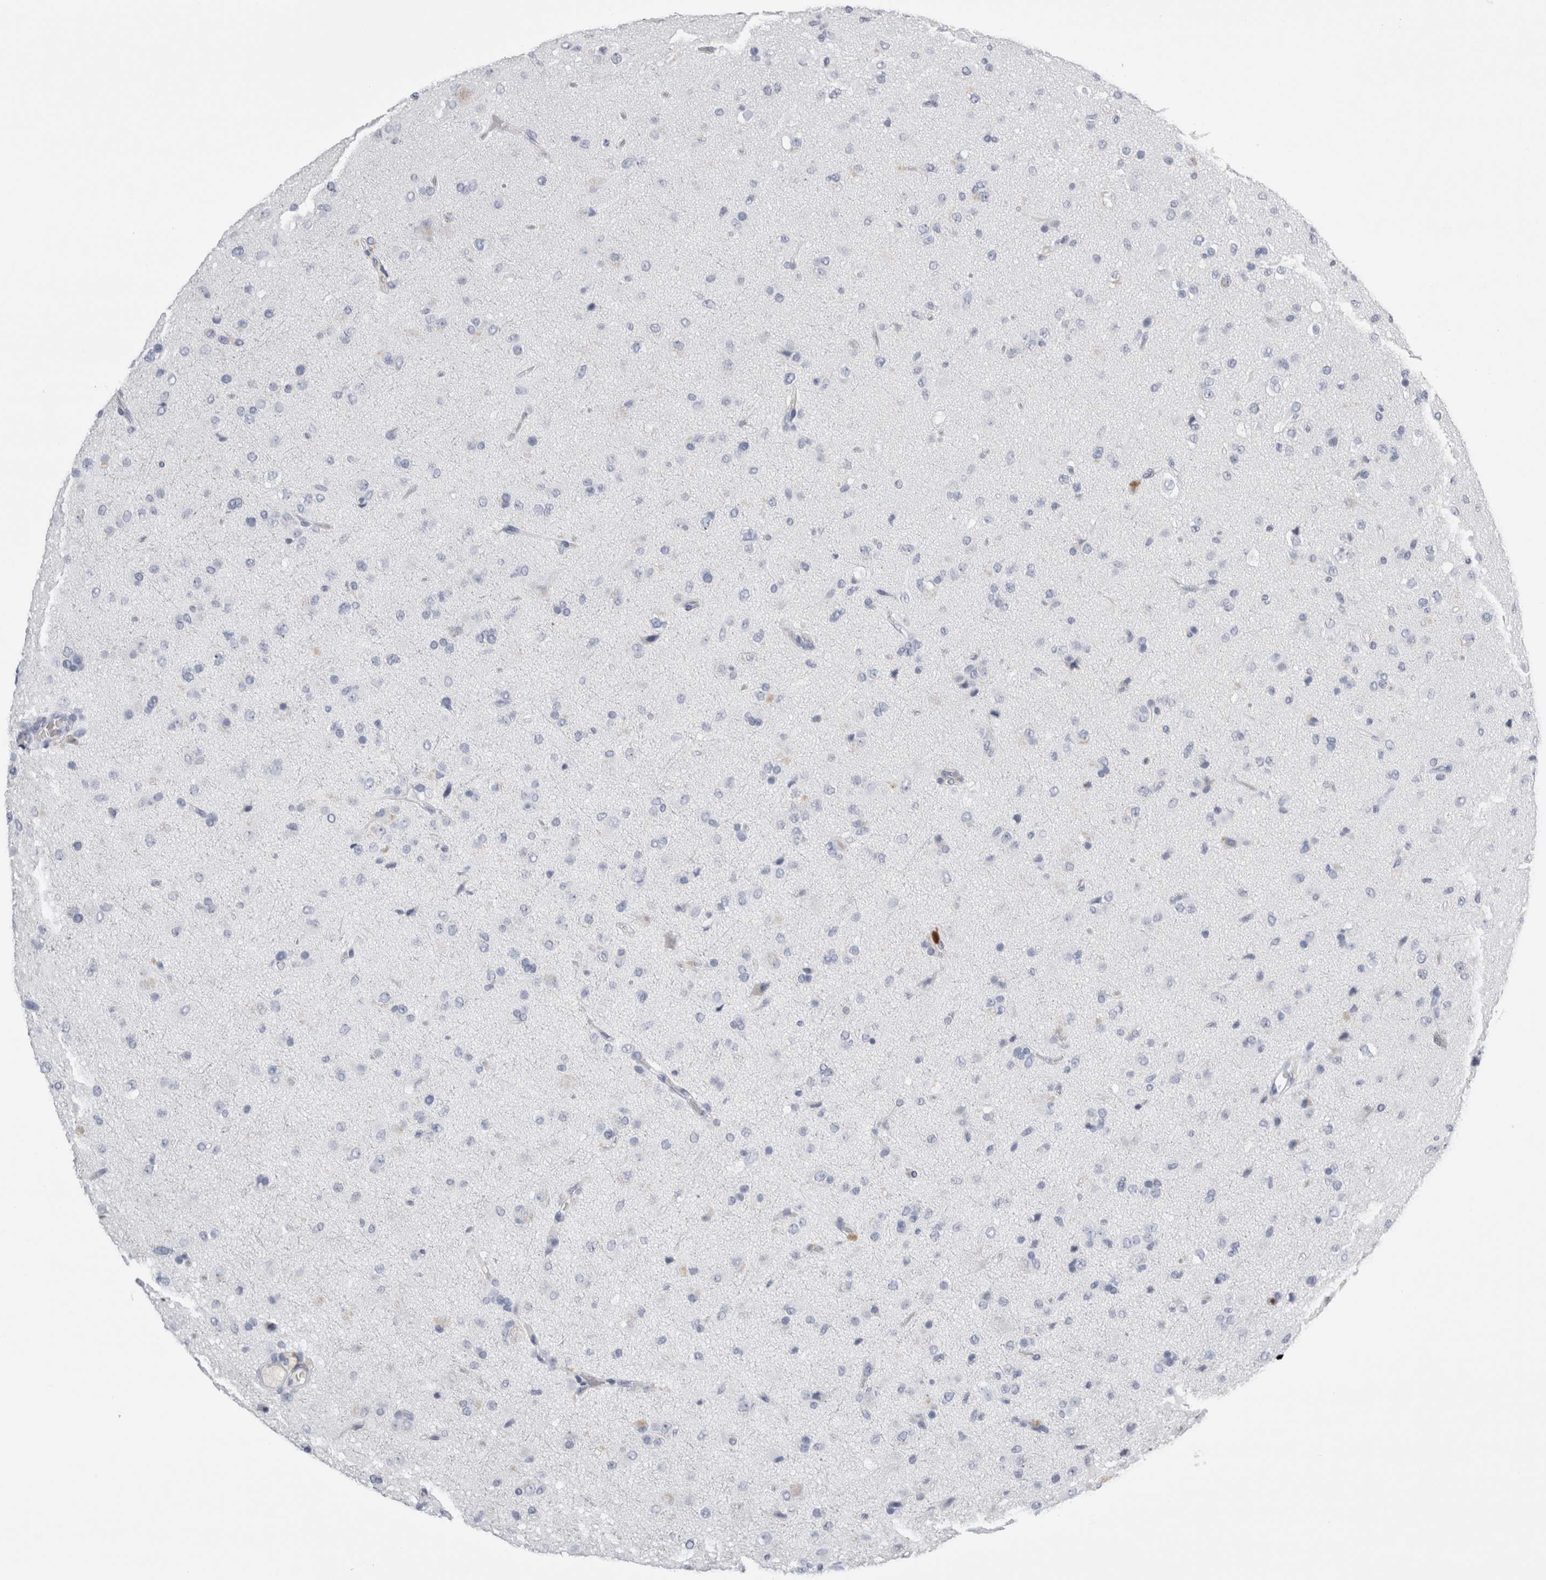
{"staining": {"intensity": "negative", "quantity": "none", "location": "none"}, "tissue": "glioma", "cell_type": "Tumor cells", "image_type": "cancer", "snomed": [{"axis": "morphology", "description": "Glioma, malignant, Low grade"}, {"axis": "topography", "description": "Brain"}], "caption": "DAB (3,3'-diaminobenzidine) immunohistochemical staining of glioma exhibits no significant positivity in tumor cells.", "gene": "S100A12", "patient": {"sex": "male", "age": 65}}